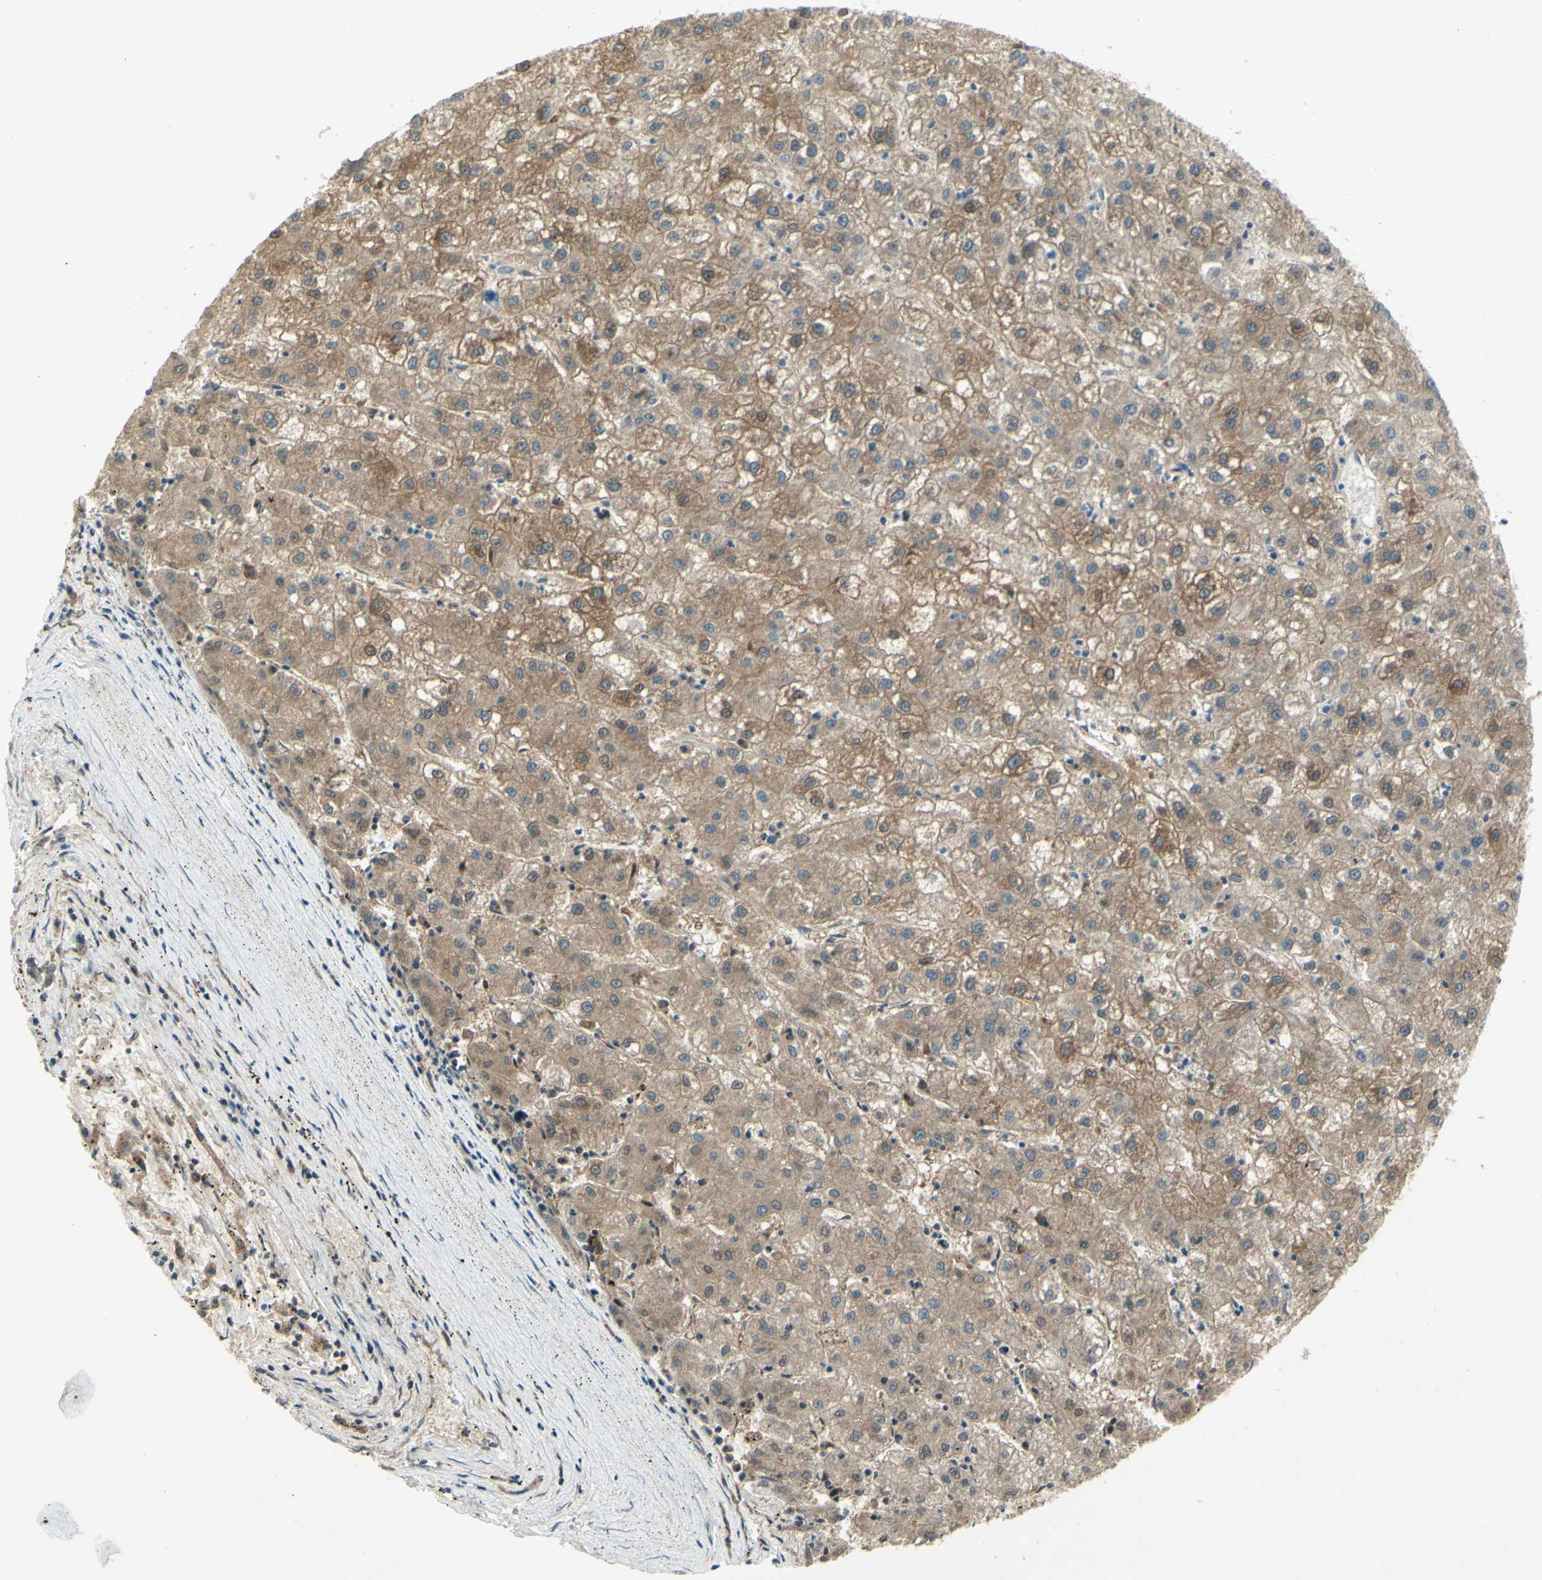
{"staining": {"intensity": "moderate", "quantity": ">75%", "location": "cytoplasmic/membranous"}, "tissue": "liver cancer", "cell_type": "Tumor cells", "image_type": "cancer", "snomed": [{"axis": "morphology", "description": "Carcinoma, Hepatocellular, NOS"}, {"axis": "topography", "description": "Liver"}], "caption": "Immunohistochemical staining of hepatocellular carcinoma (liver) demonstrates moderate cytoplasmic/membranous protein staining in approximately >75% of tumor cells.", "gene": "C1orf159", "patient": {"sex": "male", "age": 72}}